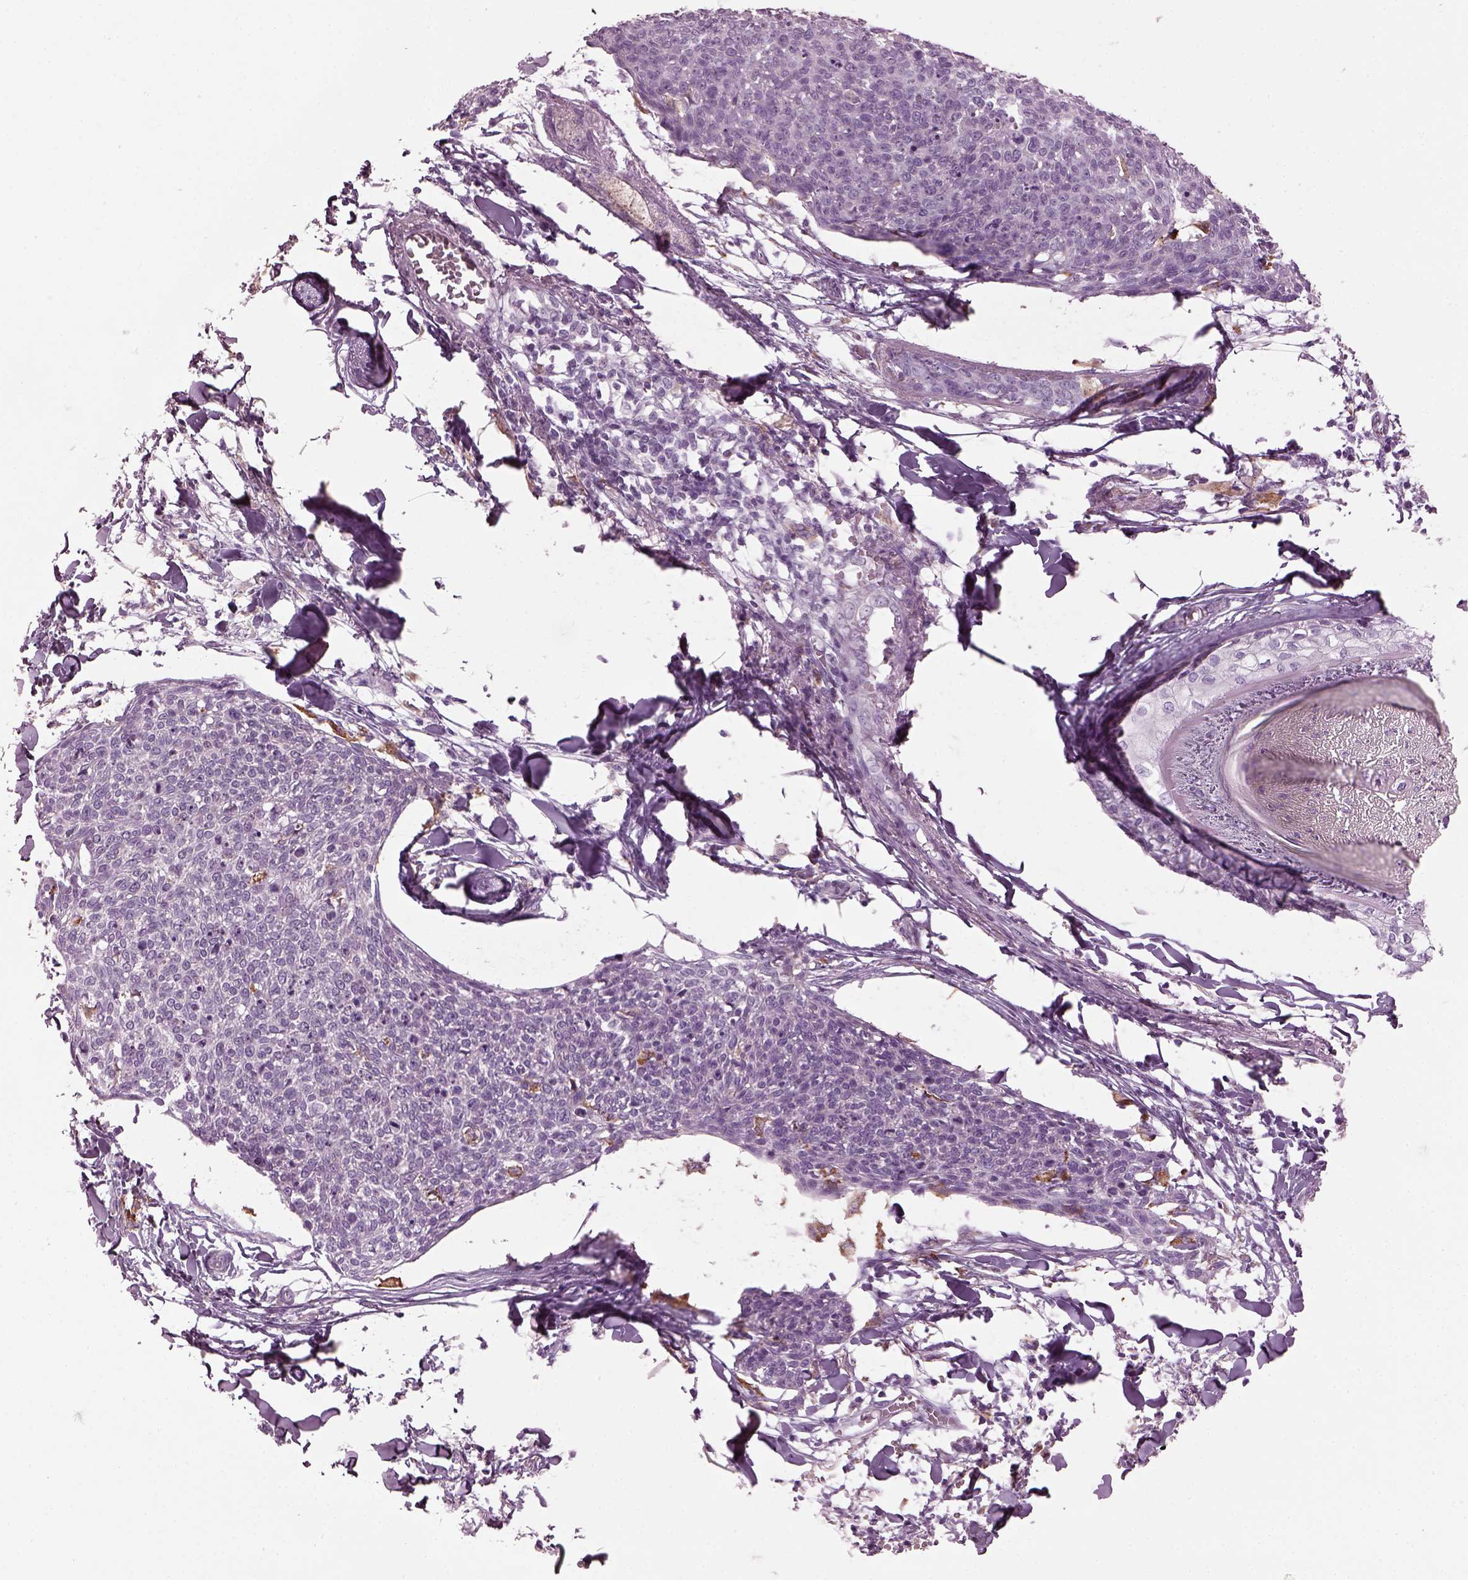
{"staining": {"intensity": "negative", "quantity": "none", "location": "none"}, "tissue": "skin cancer", "cell_type": "Tumor cells", "image_type": "cancer", "snomed": [{"axis": "morphology", "description": "Squamous cell carcinoma, NOS"}, {"axis": "topography", "description": "Skin"}, {"axis": "topography", "description": "Vulva"}], "caption": "Immunohistochemical staining of human squamous cell carcinoma (skin) shows no significant staining in tumor cells. The staining was performed using DAB to visualize the protein expression in brown, while the nuclei were stained in blue with hematoxylin (Magnification: 20x).", "gene": "TMEM231", "patient": {"sex": "female", "age": 75}}